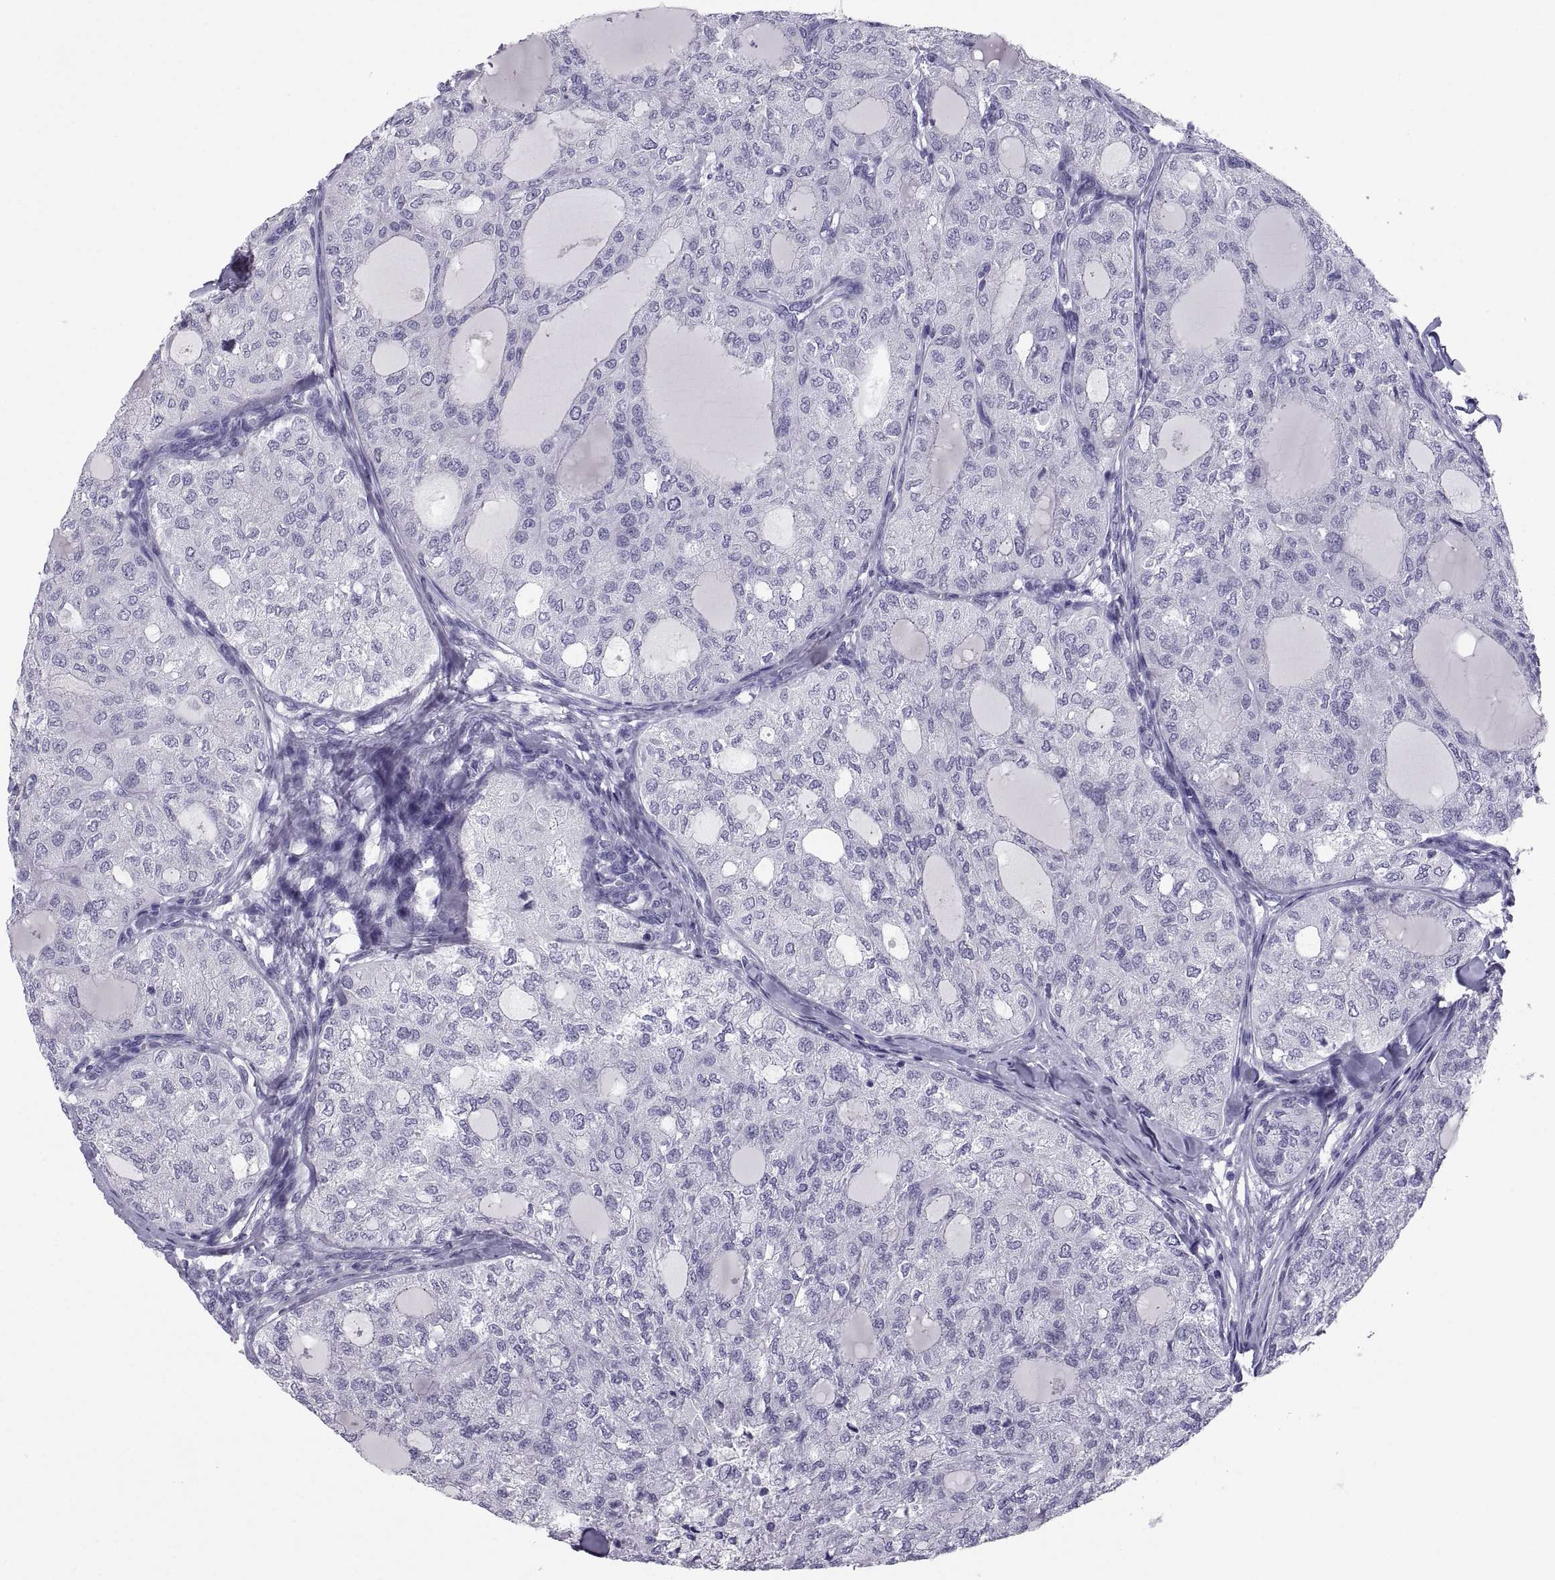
{"staining": {"intensity": "negative", "quantity": "none", "location": "none"}, "tissue": "thyroid cancer", "cell_type": "Tumor cells", "image_type": "cancer", "snomed": [{"axis": "morphology", "description": "Follicular adenoma carcinoma, NOS"}, {"axis": "topography", "description": "Thyroid gland"}], "caption": "DAB (3,3'-diaminobenzidine) immunohistochemical staining of human thyroid follicular adenoma carcinoma exhibits no significant staining in tumor cells.", "gene": "PCSK1N", "patient": {"sex": "male", "age": 75}}